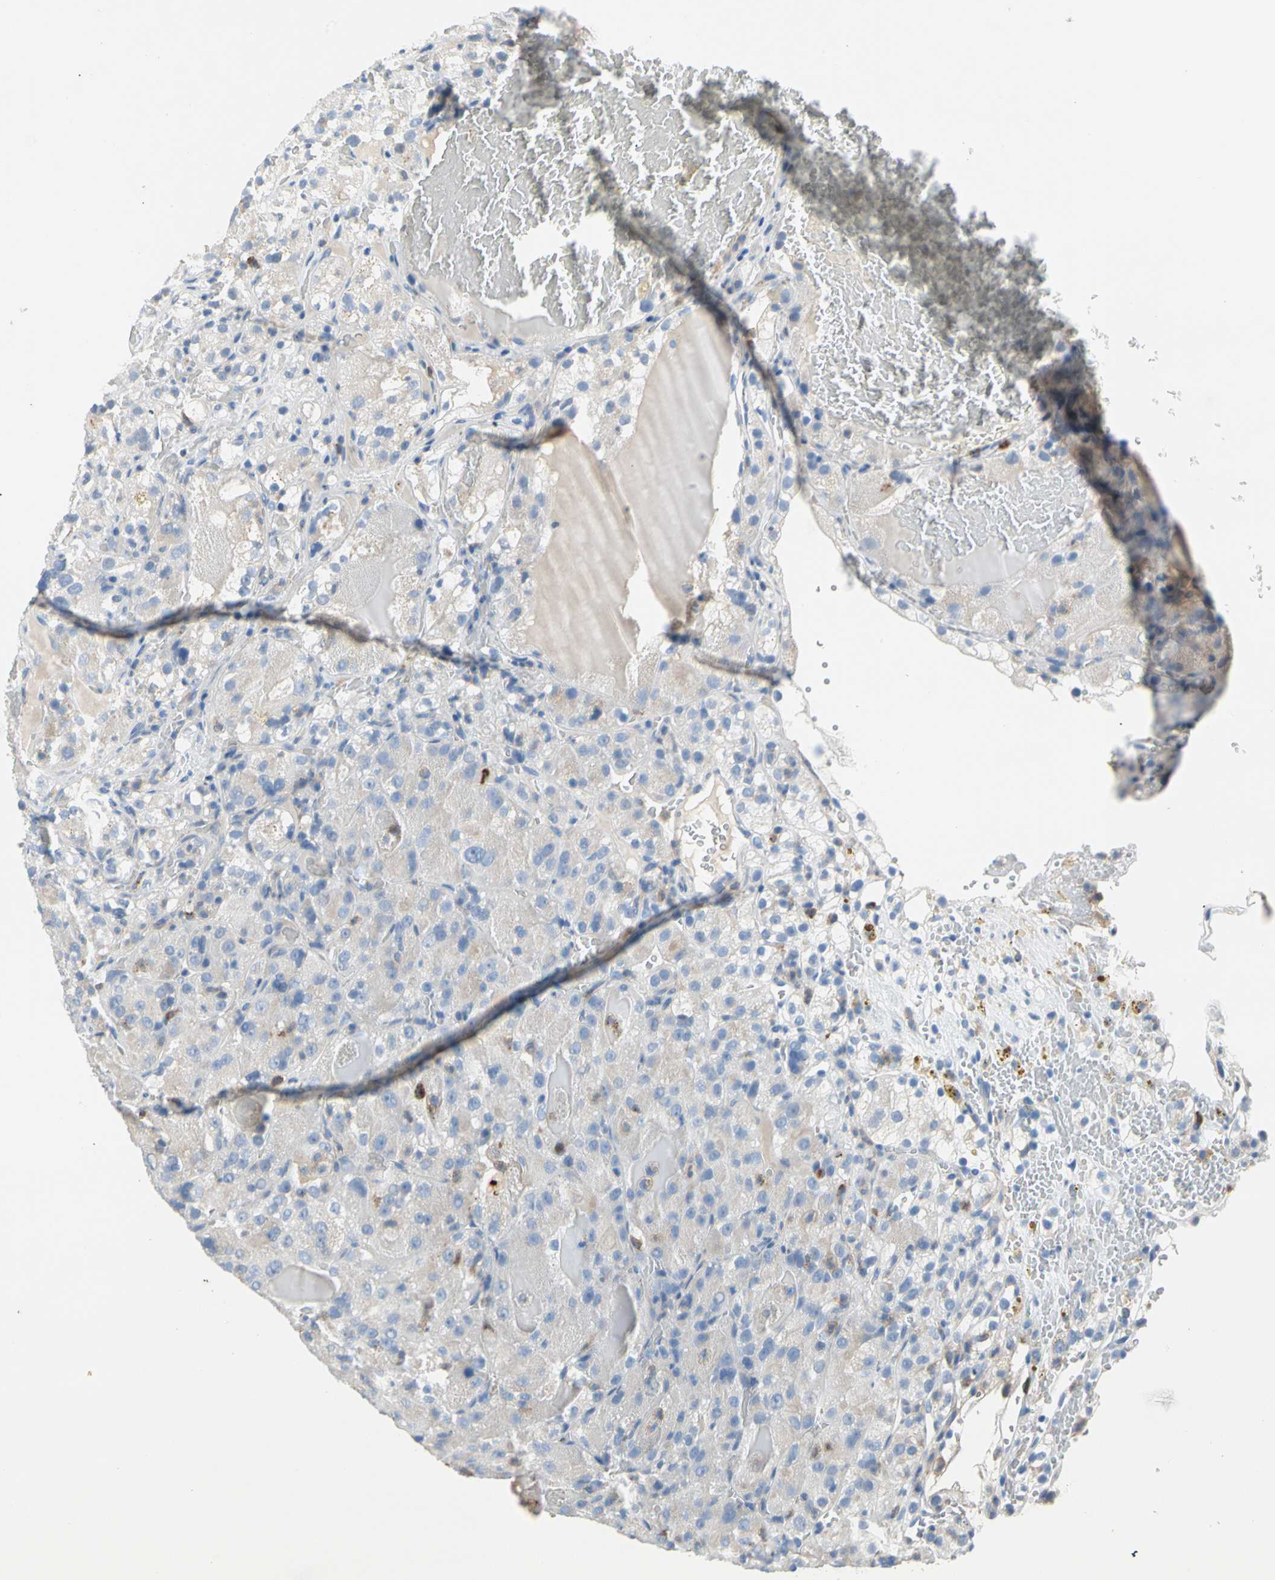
{"staining": {"intensity": "negative", "quantity": "none", "location": "none"}, "tissue": "renal cancer", "cell_type": "Tumor cells", "image_type": "cancer", "snomed": [{"axis": "morphology", "description": "Normal tissue, NOS"}, {"axis": "morphology", "description": "Adenocarcinoma, NOS"}, {"axis": "topography", "description": "Kidney"}], "caption": "Renal cancer (adenocarcinoma) was stained to show a protein in brown. There is no significant staining in tumor cells.", "gene": "CLEC4A", "patient": {"sex": "male", "age": 61}}